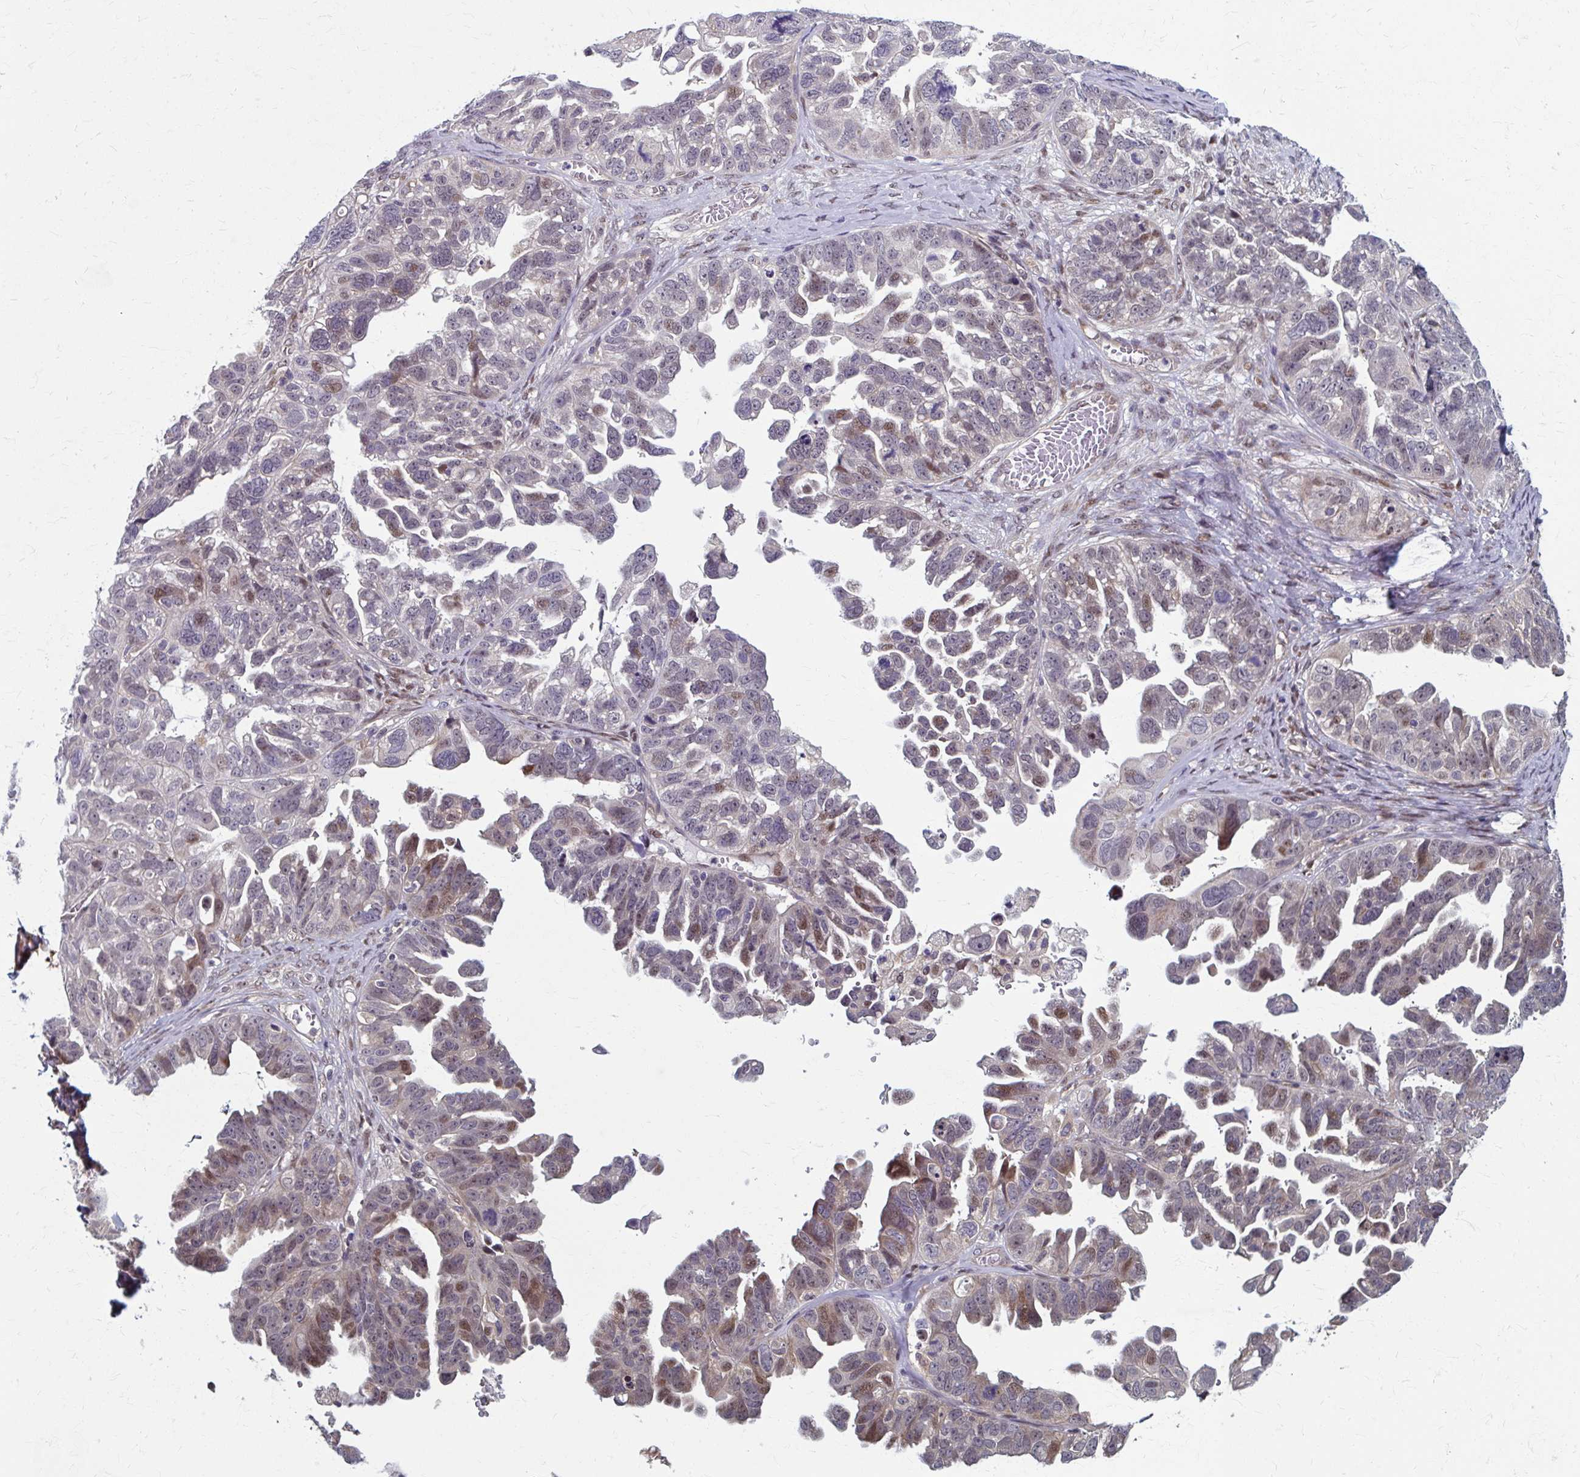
{"staining": {"intensity": "moderate", "quantity": "<25%", "location": "nuclear"}, "tissue": "ovarian cancer", "cell_type": "Tumor cells", "image_type": "cancer", "snomed": [{"axis": "morphology", "description": "Cystadenocarcinoma, serous, NOS"}, {"axis": "topography", "description": "Ovary"}], "caption": "Tumor cells reveal moderate nuclear staining in about <25% of cells in serous cystadenocarcinoma (ovarian).", "gene": "ZNF555", "patient": {"sex": "female", "age": 79}}